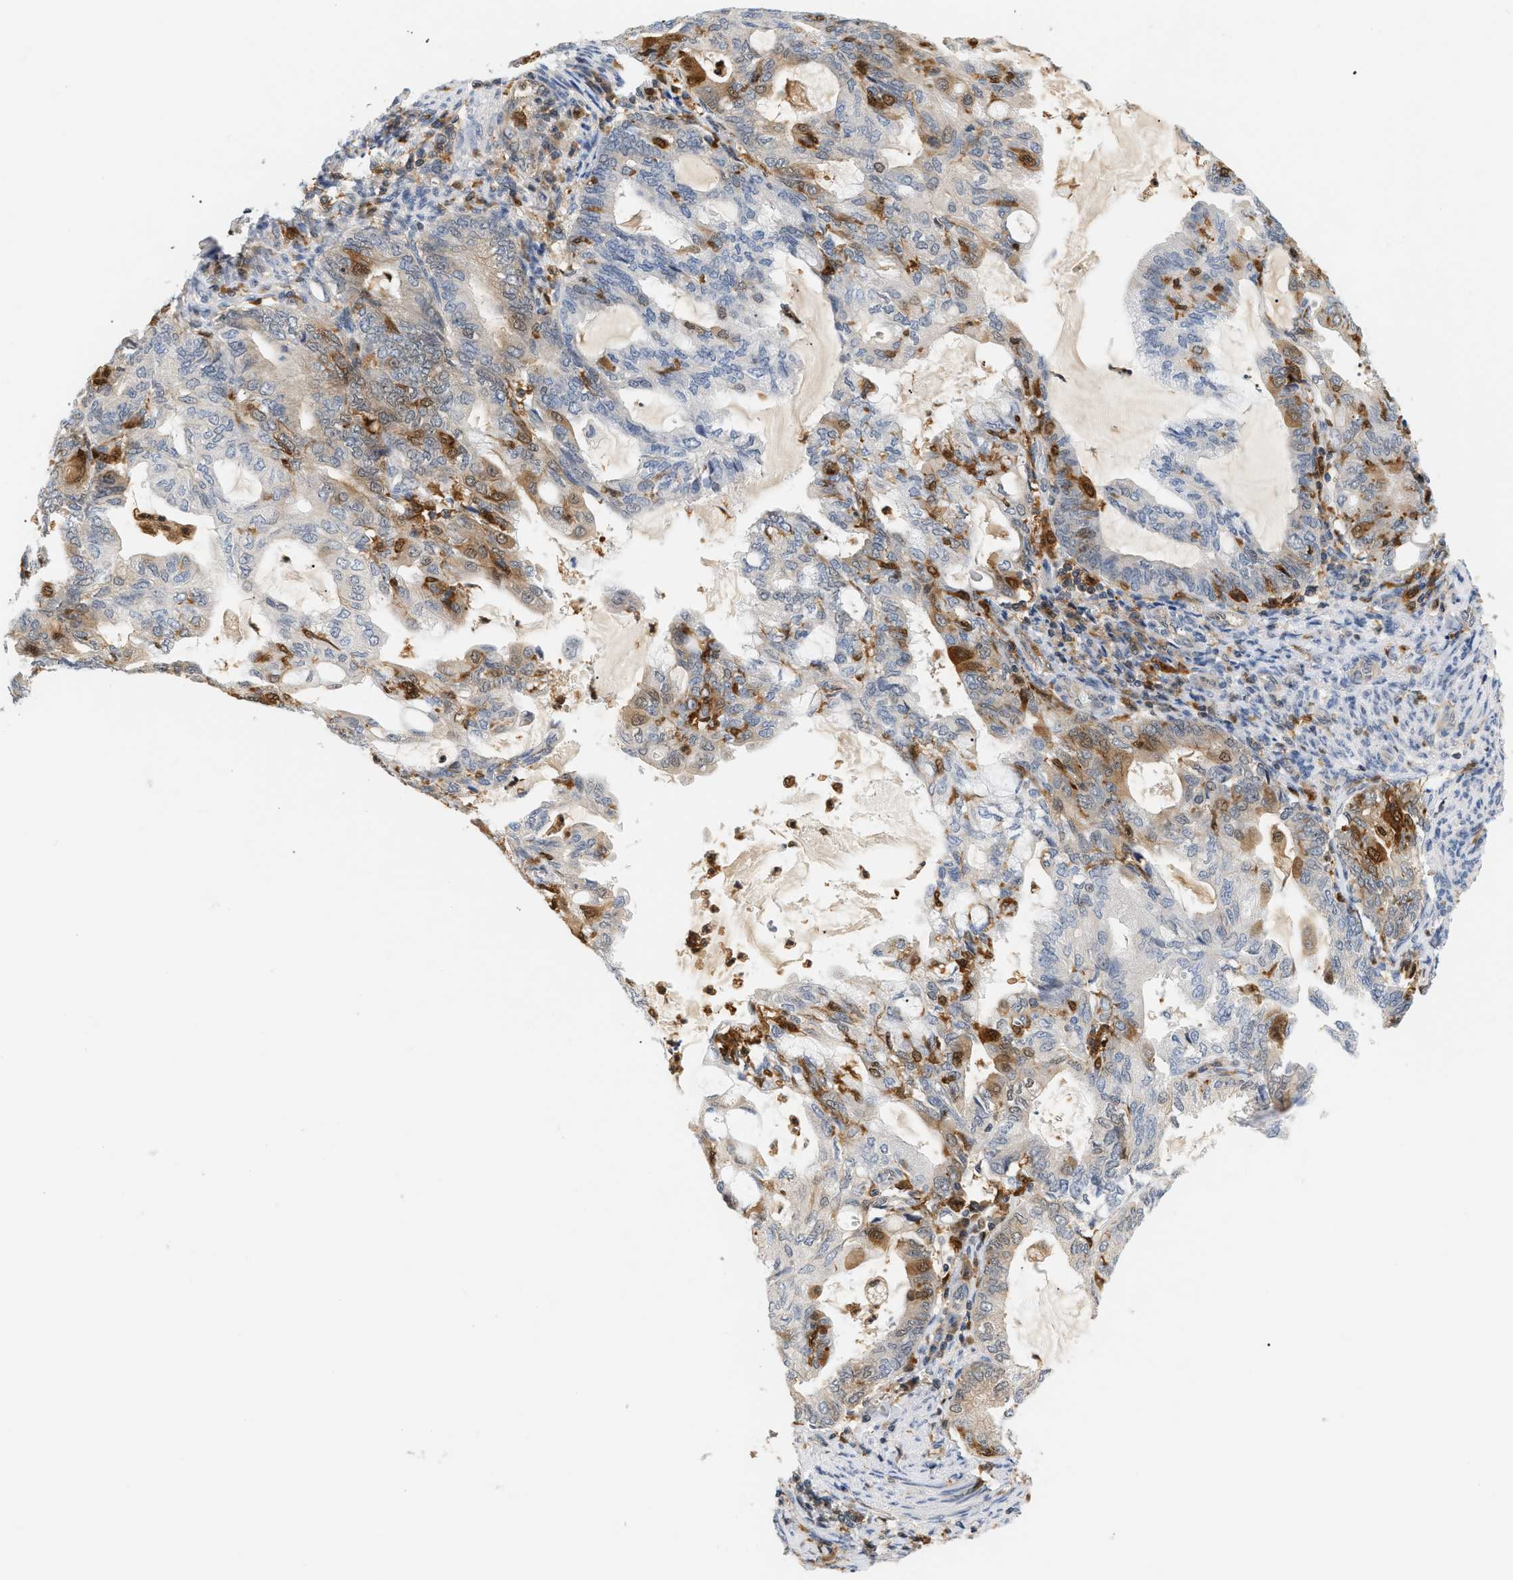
{"staining": {"intensity": "moderate", "quantity": "<25%", "location": "cytoplasmic/membranous"}, "tissue": "endometrial cancer", "cell_type": "Tumor cells", "image_type": "cancer", "snomed": [{"axis": "morphology", "description": "Adenocarcinoma, NOS"}, {"axis": "topography", "description": "Endometrium"}], "caption": "A high-resolution image shows immunohistochemistry staining of adenocarcinoma (endometrial), which reveals moderate cytoplasmic/membranous staining in approximately <25% of tumor cells. (DAB (3,3'-diaminobenzidine) IHC with brightfield microscopy, high magnification).", "gene": "PYCARD", "patient": {"sex": "female", "age": 86}}